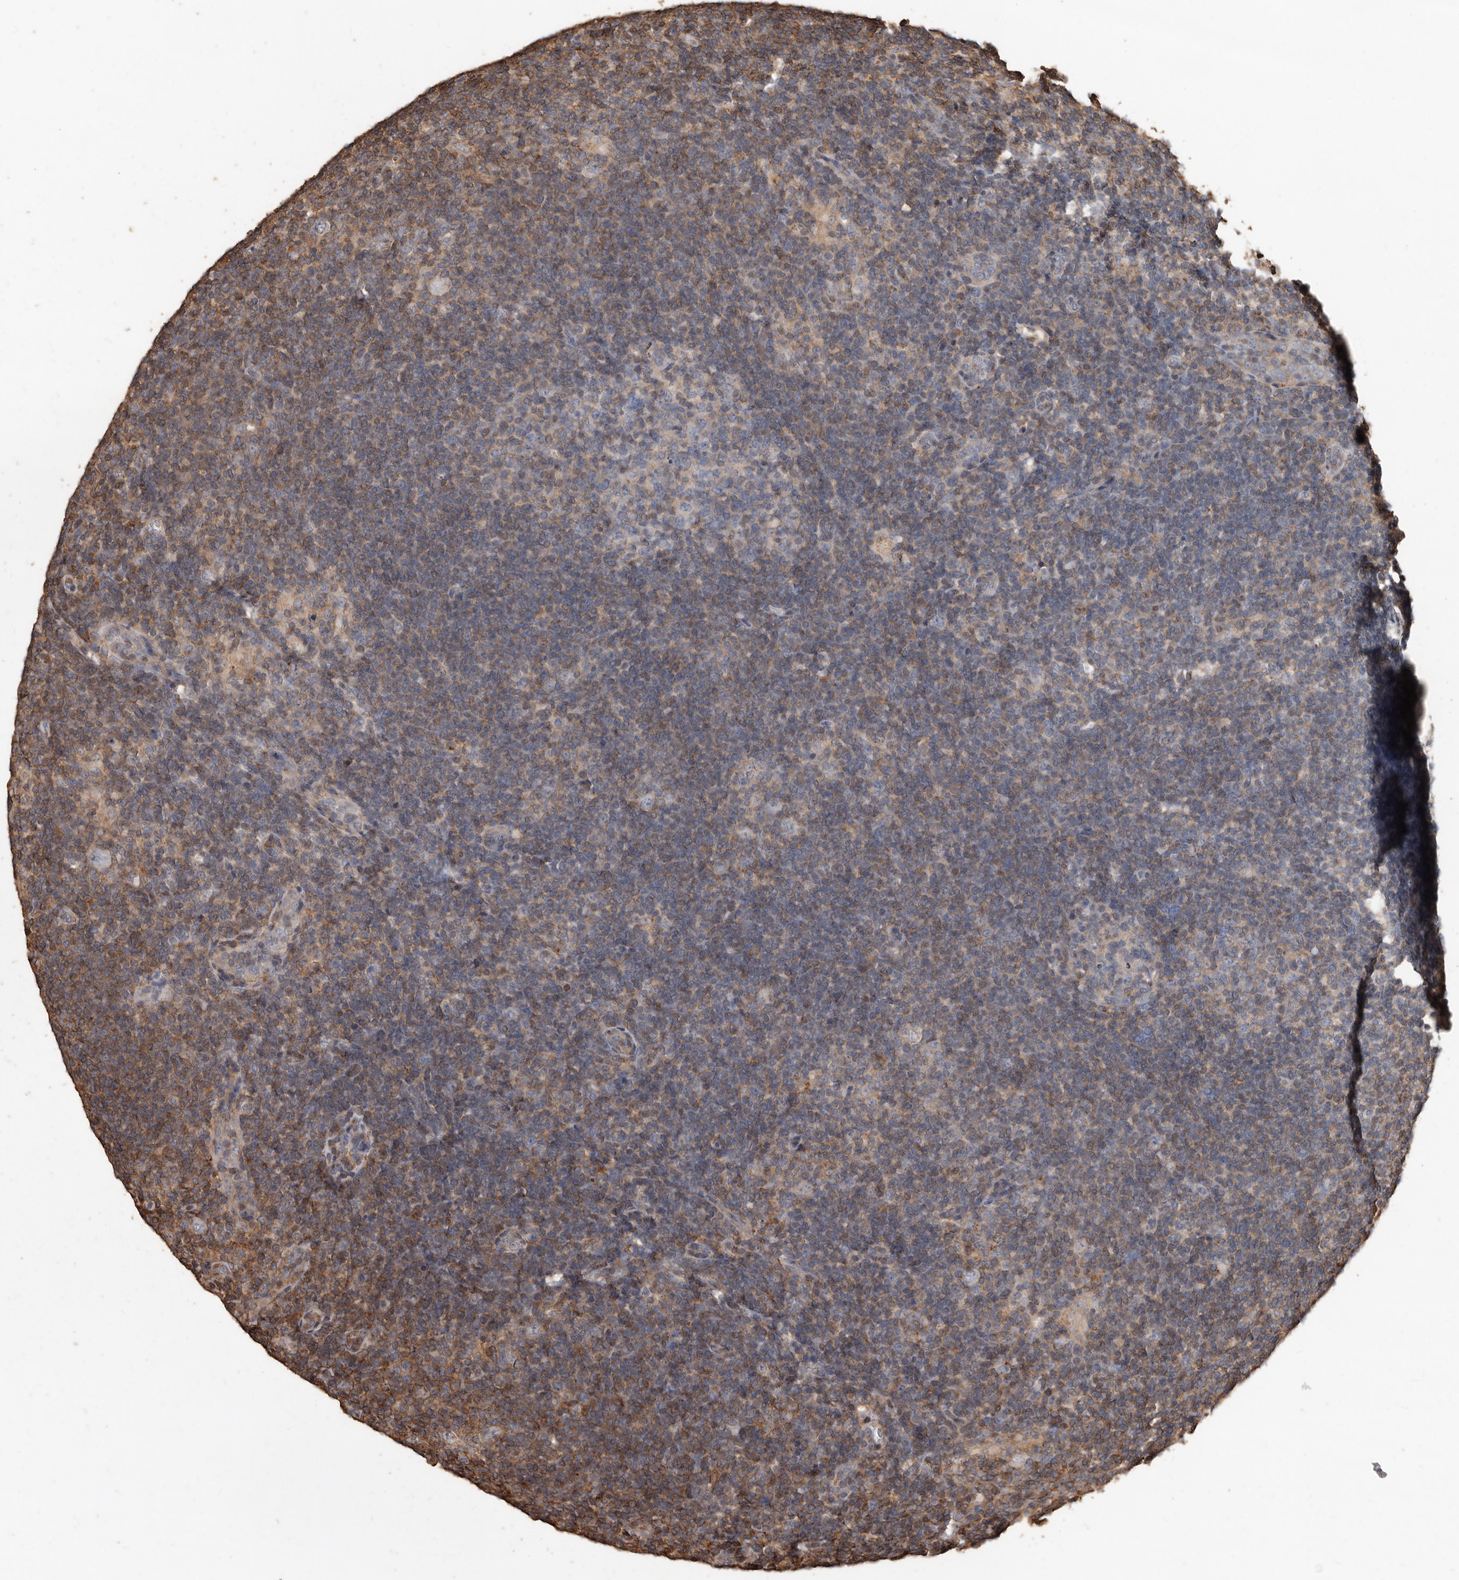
{"staining": {"intensity": "negative", "quantity": "none", "location": "none"}, "tissue": "lymphoma", "cell_type": "Tumor cells", "image_type": "cancer", "snomed": [{"axis": "morphology", "description": "Hodgkin's disease, NOS"}, {"axis": "topography", "description": "Lymph node"}], "caption": "IHC photomicrograph of human lymphoma stained for a protein (brown), which demonstrates no expression in tumor cells. The staining was performed using DAB (3,3'-diaminobenzidine) to visualize the protein expression in brown, while the nuclei were stained in blue with hematoxylin (Magnification: 20x).", "gene": "GSK3A", "patient": {"sex": "female", "age": 57}}